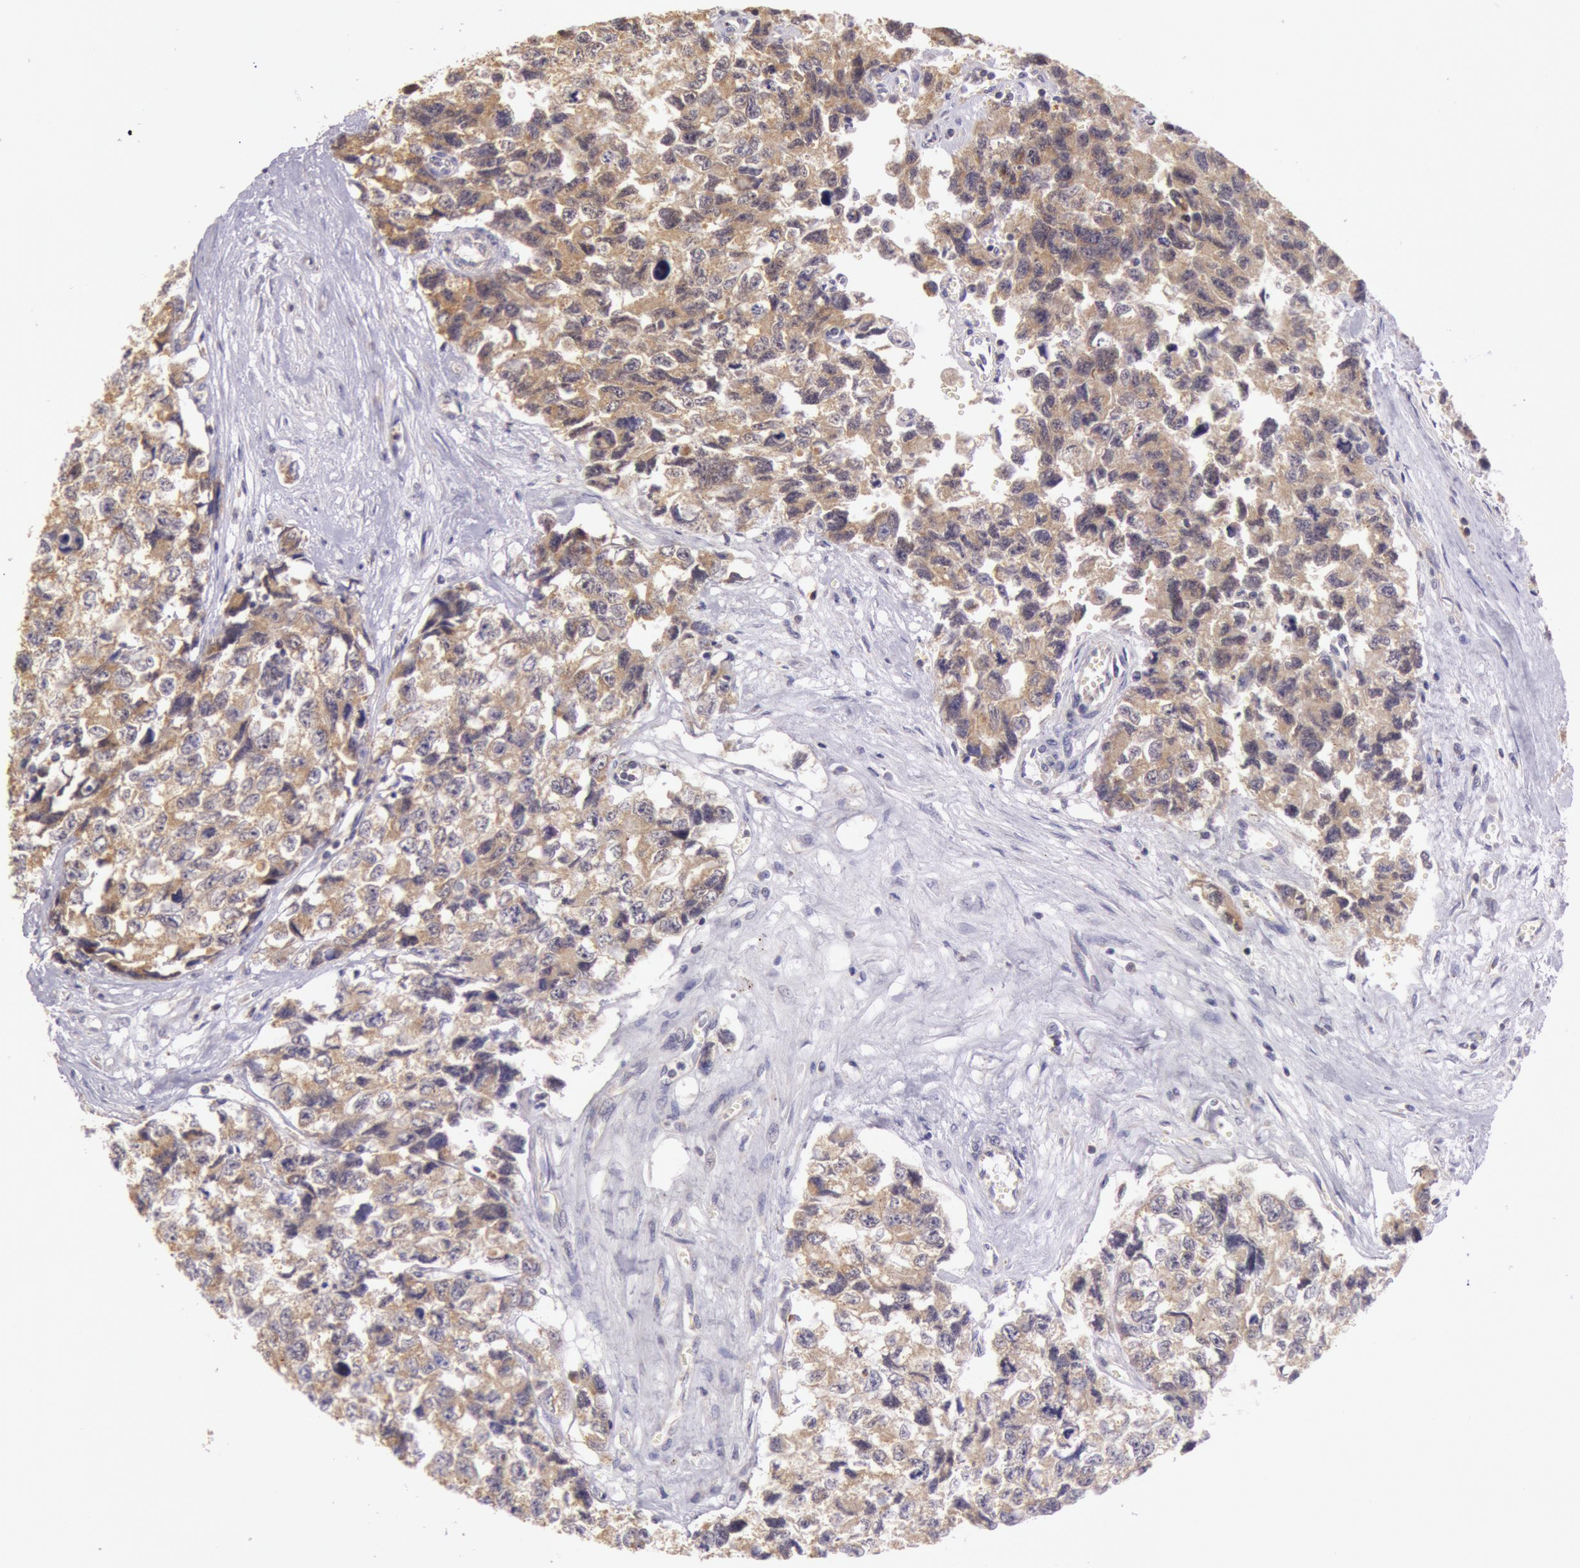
{"staining": {"intensity": "moderate", "quantity": ">75%", "location": "cytoplasmic/membranous"}, "tissue": "testis cancer", "cell_type": "Tumor cells", "image_type": "cancer", "snomed": [{"axis": "morphology", "description": "Carcinoma, Embryonal, NOS"}, {"axis": "topography", "description": "Testis"}], "caption": "Tumor cells reveal medium levels of moderate cytoplasmic/membranous expression in approximately >75% of cells in testis cancer. Immunohistochemistry (ihc) stains the protein in brown and the nuclei are stained blue.", "gene": "CDK16", "patient": {"sex": "male", "age": 31}}